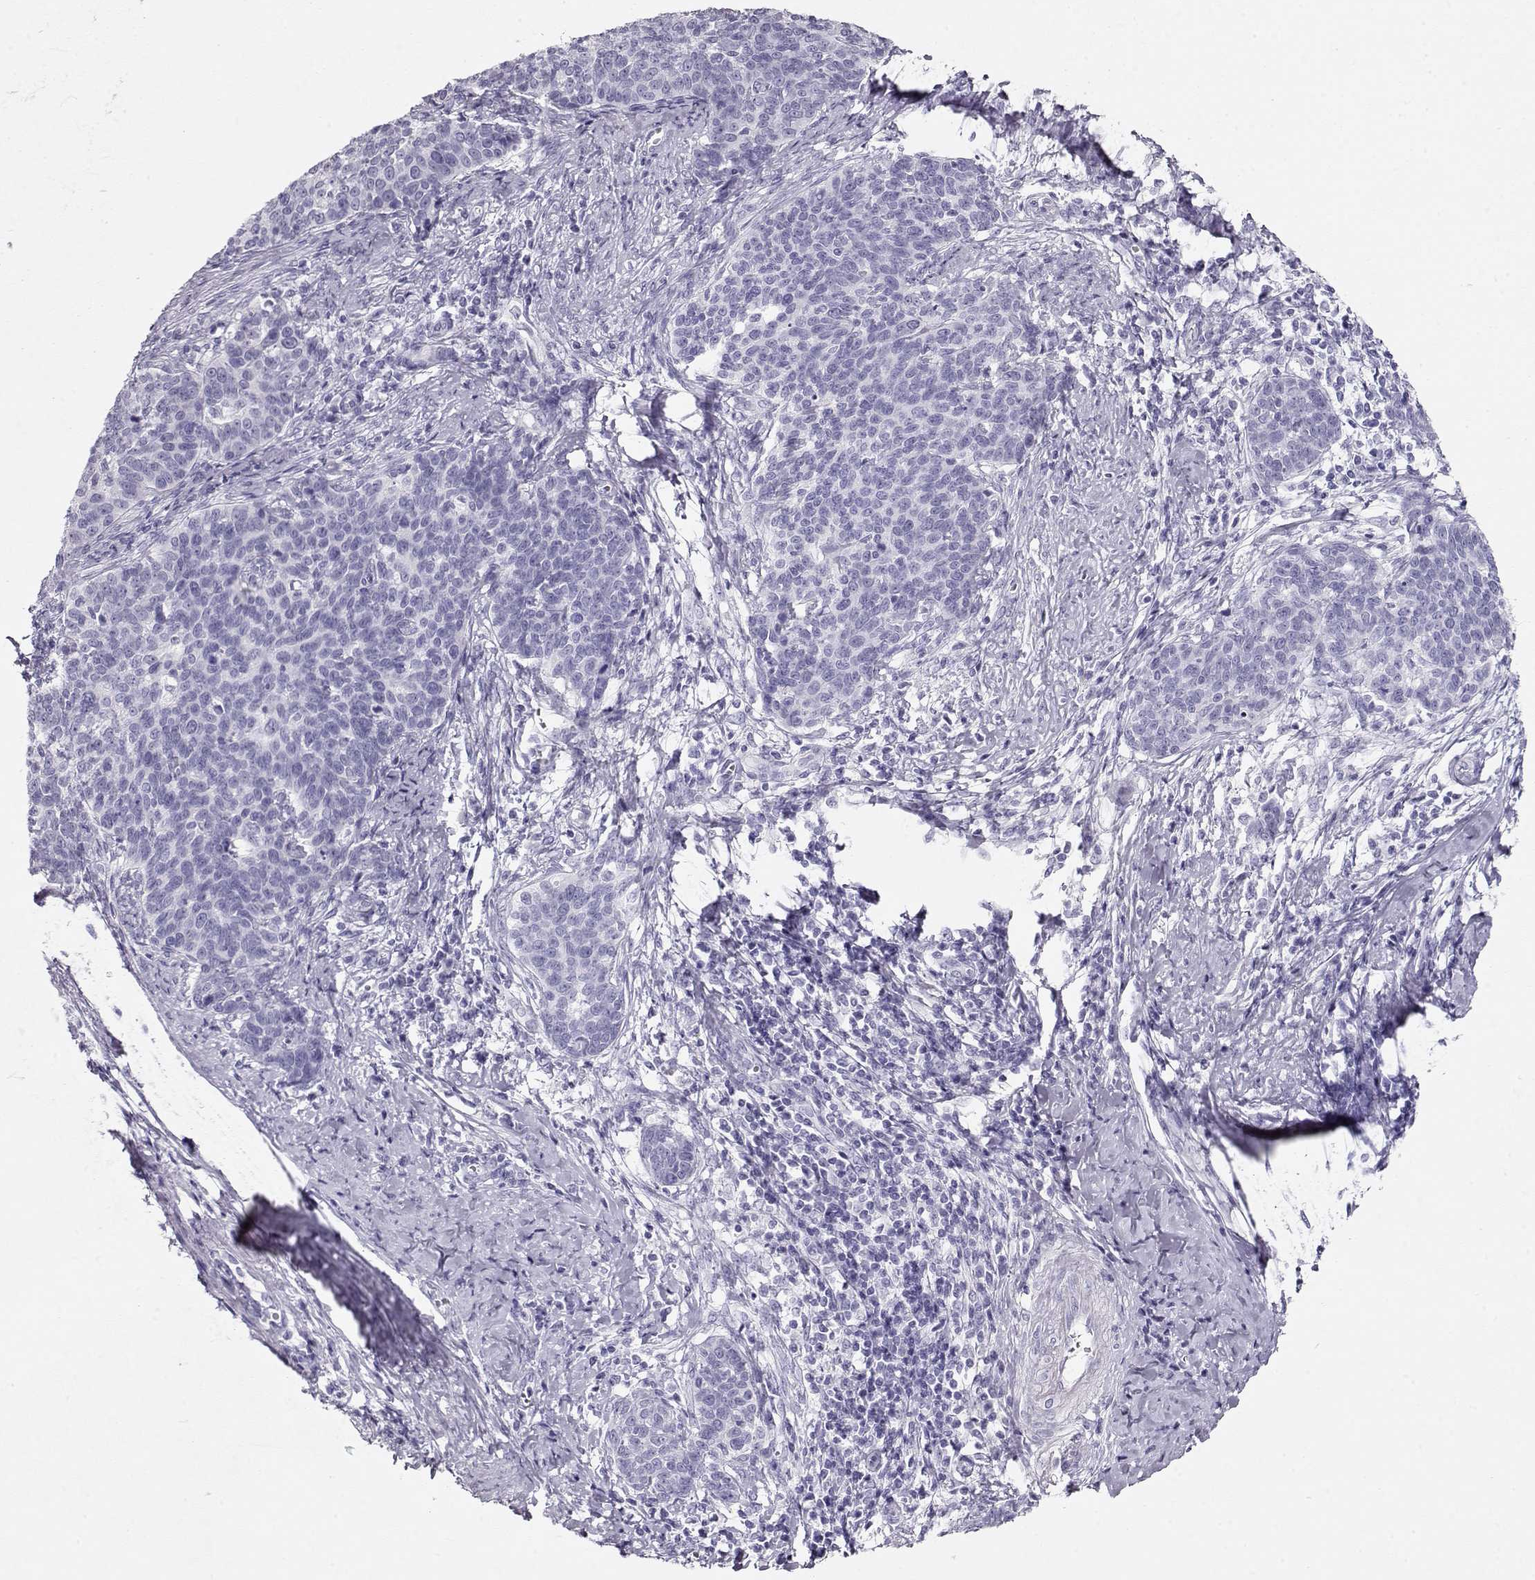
{"staining": {"intensity": "negative", "quantity": "none", "location": "none"}, "tissue": "cervical cancer", "cell_type": "Tumor cells", "image_type": "cancer", "snomed": [{"axis": "morphology", "description": "Squamous cell carcinoma, NOS"}, {"axis": "topography", "description": "Cervix"}], "caption": "There is no significant expression in tumor cells of cervical cancer. Nuclei are stained in blue.", "gene": "ACTN2", "patient": {"sex": "female", "age": 39}}